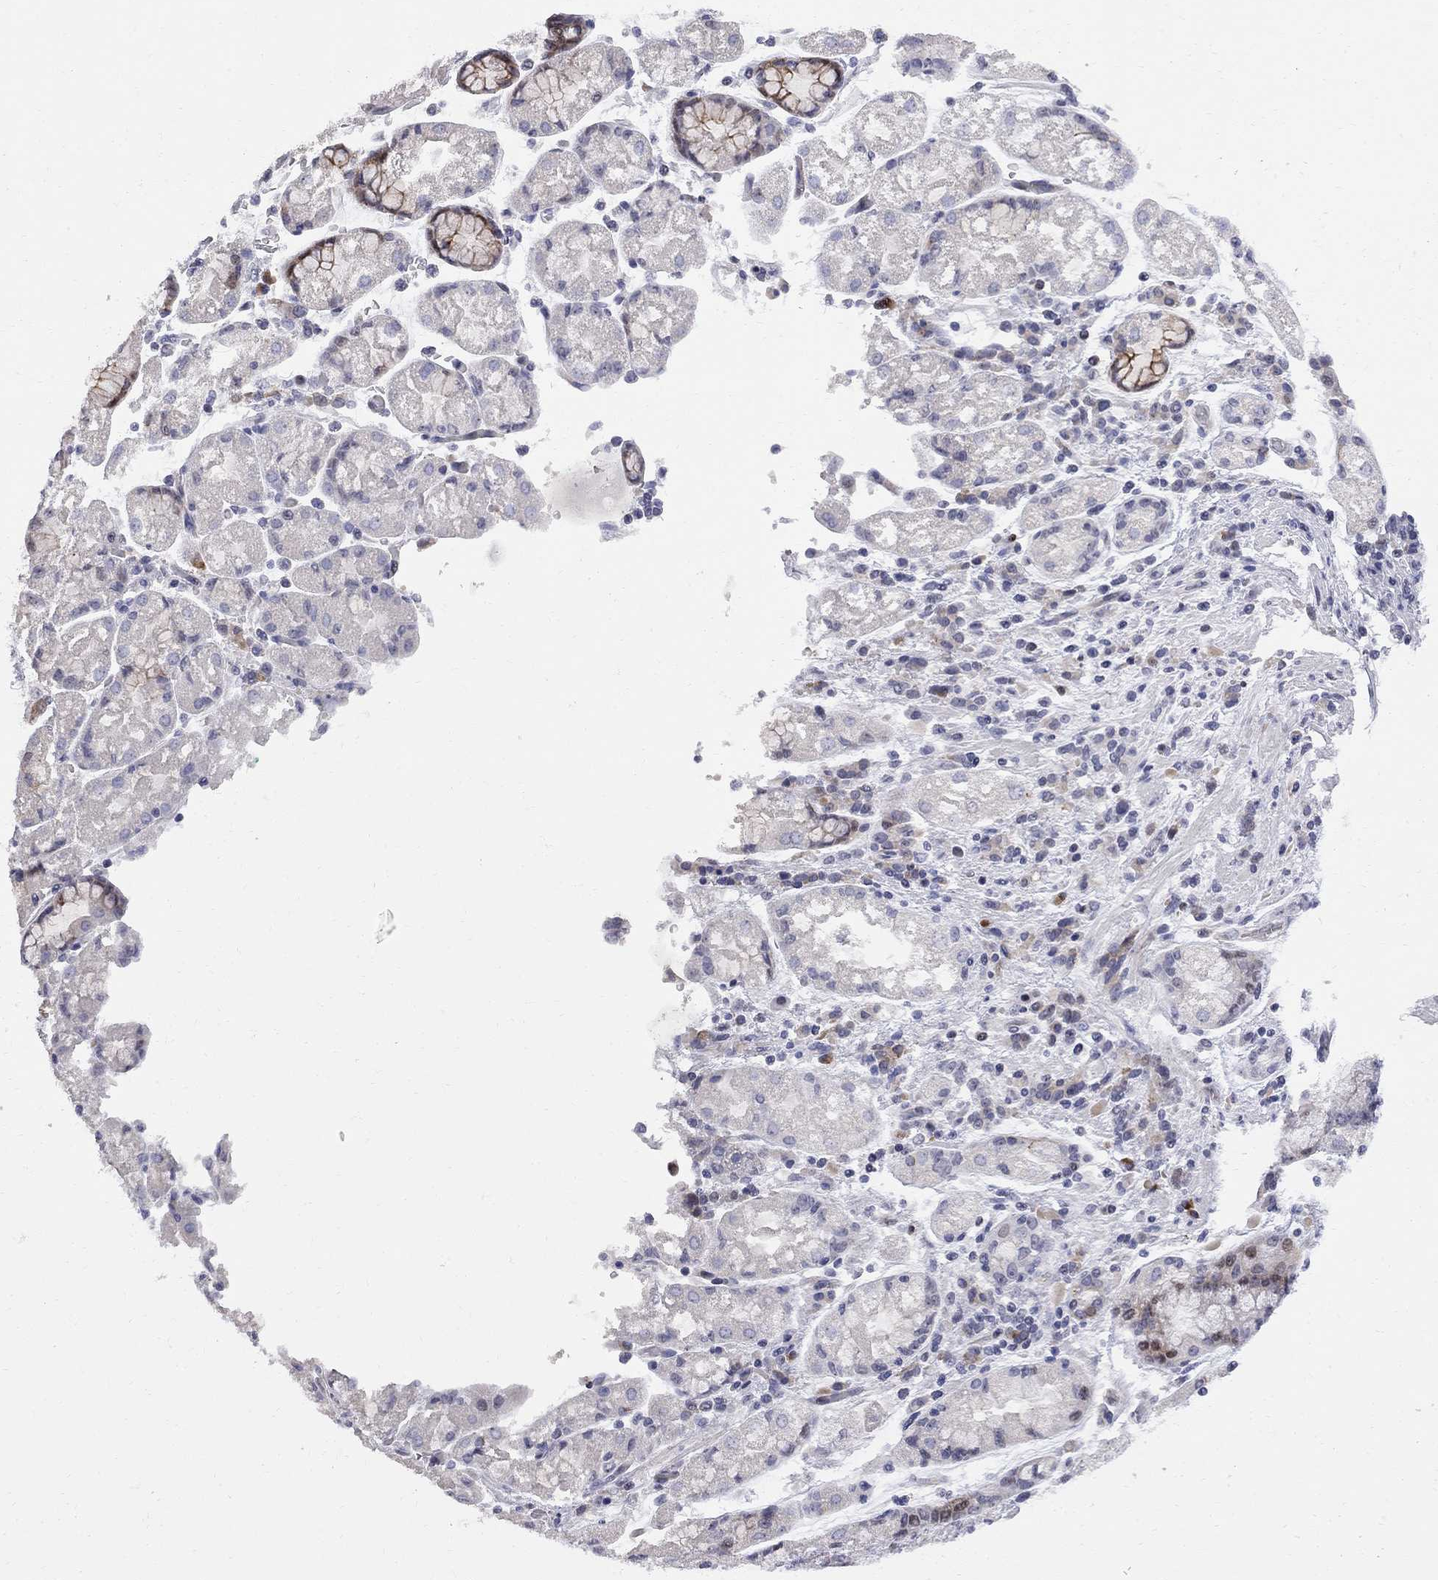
{"staining": {"intensity": "weak", "quantity": "<25%", "location": "nuclear"}, "tissue": "stomach cancer", "cell_type": "Tumor cells", "image_type": "cancer", "snomed": [{"axis": "morphology", "description": "Adenocarcinoma, NOS"}, {"axis": "topography", "description": "Stomach"}], "caption": "An image of human stomach cancer (adenocarcinoma) is negative for staining in tumor cells.", "gene": "DHX33", "patient": {"sex": "female", "age": 57}}